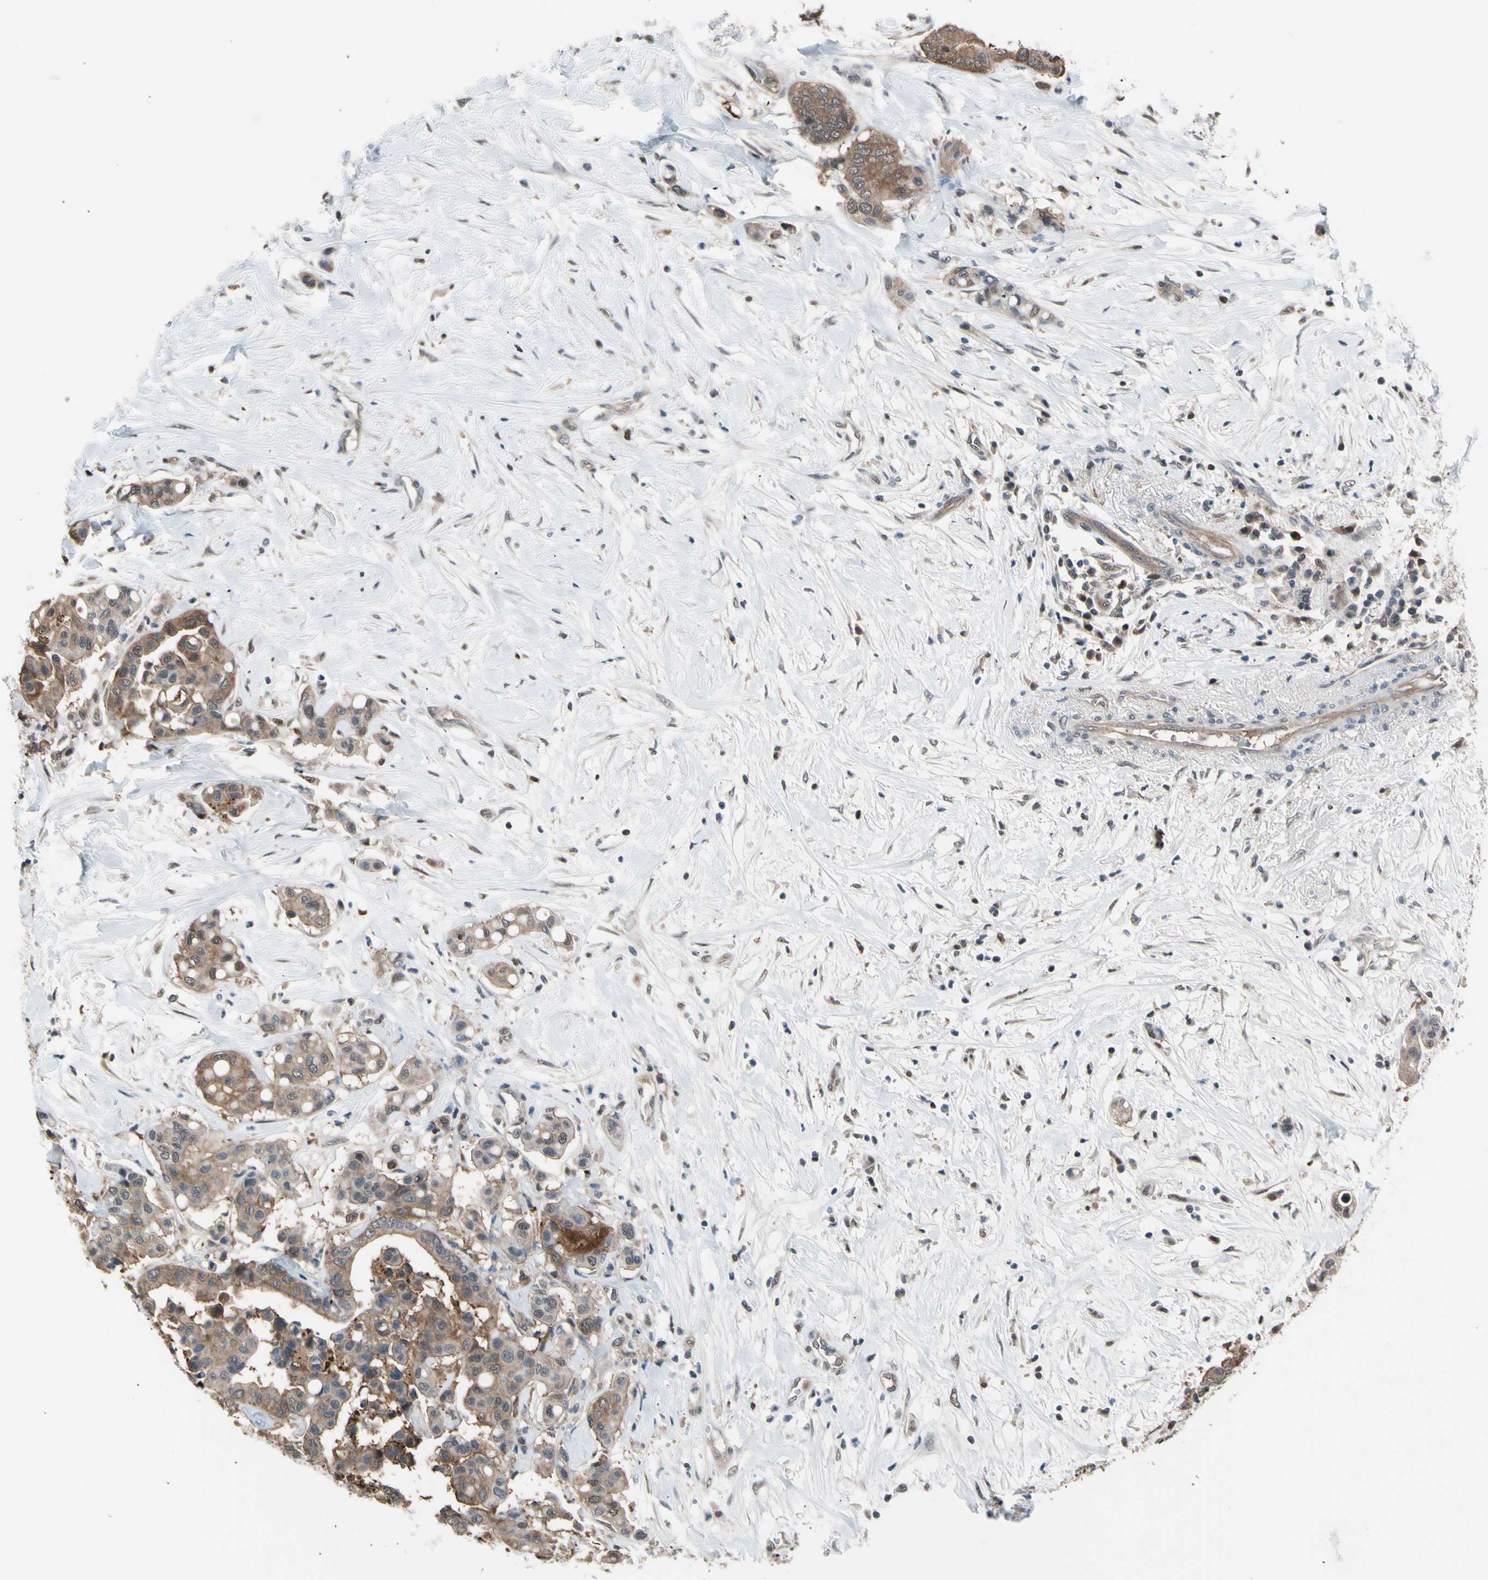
{"staining": {"intensity": "moderate", "quantity": ">75%", "location": "cytoplasmic/membranous,nuclear"}, "tissue": "colorectal cancer", "cell_type": "Tumor cells", "image_type": "cancer", "snomed": [{"axis": "morphology", "description": "Normal tissue, NOS"}, {"axis": "morphology", "description": "Adenocarcinoma, NOS"}, {"axis": "topography", "description": "Colon"}], "caption": "High-magnification brightfield microscopy of adenocarcinoma (colorectal) stained with DAB (brown) and counterstained with hematoxylin (blue). tumor cells exhibit moderate cytoplasmic/membranous and nuclear staining is appreciated in approximately>75% of cells. Immunohistochemistry stains the protein of interest in brown and the nuclei are stained blue.", "gene": "PSMA2", "patient": {"sex": "male", "age": 82}}